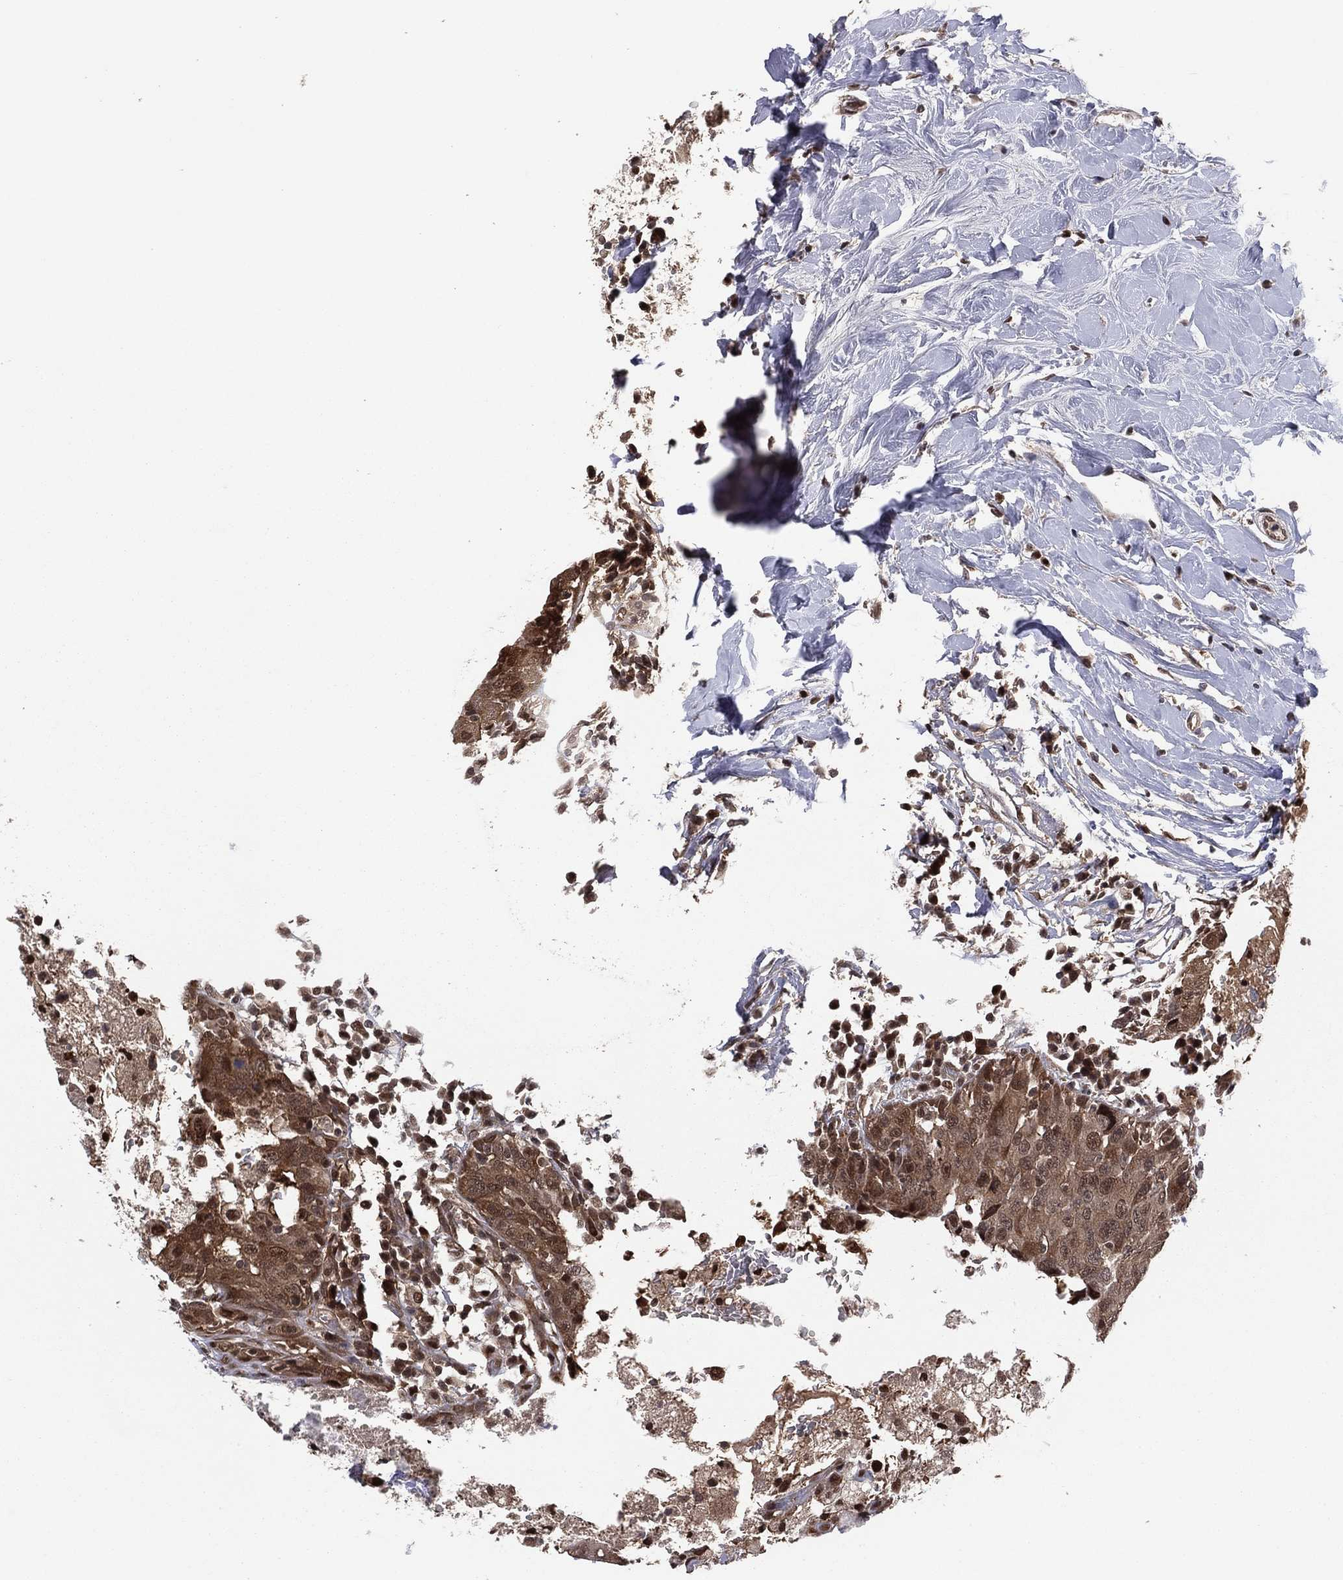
{"staining": {"intensity": "moderate", "quantity": ">75%", "location": "cytoplasmic/membranous,nuclear"}, "tissue": "breast cancer", "cell_type": "Tumor cells", "image_type": "cancer", "snomed": [{"axis": "morphology", "description": "Duct carcinoma"}, {"axis": "topography", "description": "Breast"}], "caption": "Human breast cancer stained with a protein marker shows moderate staining in tumor cells.", "gene": "ICOSLG", "patient": {"sex": "female", "age": 27}}